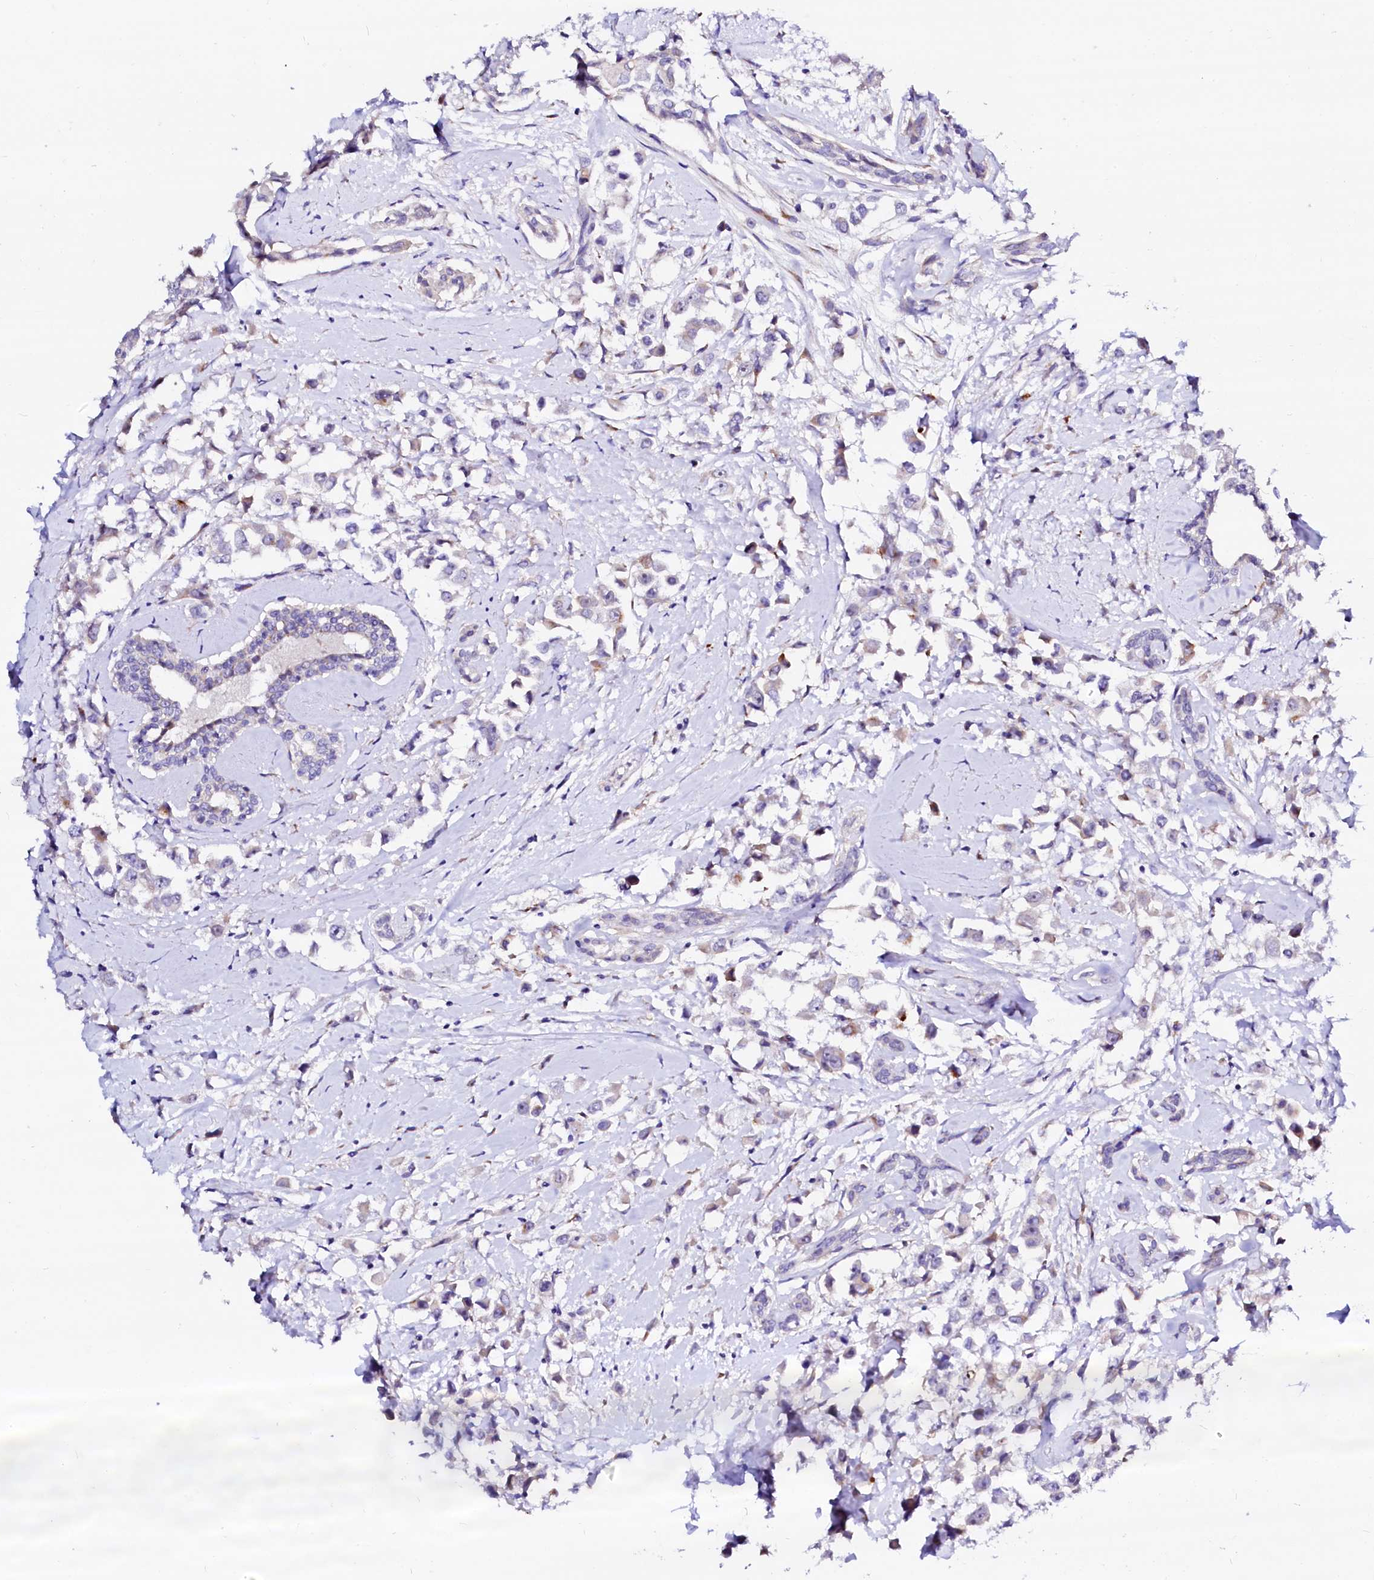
{"staining": {"intensity": "negative", "quantity": "none", "location": "none"}, "tissue": "breast cancer", "cell_type": "Tumor cells", "image_type": "cancer", "snomed": [{"axis": "morphology", "description": "Duct carcinoma"}, {"axis": "topography", "description": "Breast"}], "caption": "DAB immunohistochemical staining of human breast cancer demonstrates no significant positivity in tumor cells.", "gene": "BTBD16", "patient": {"sex": "female", "age": 87}}